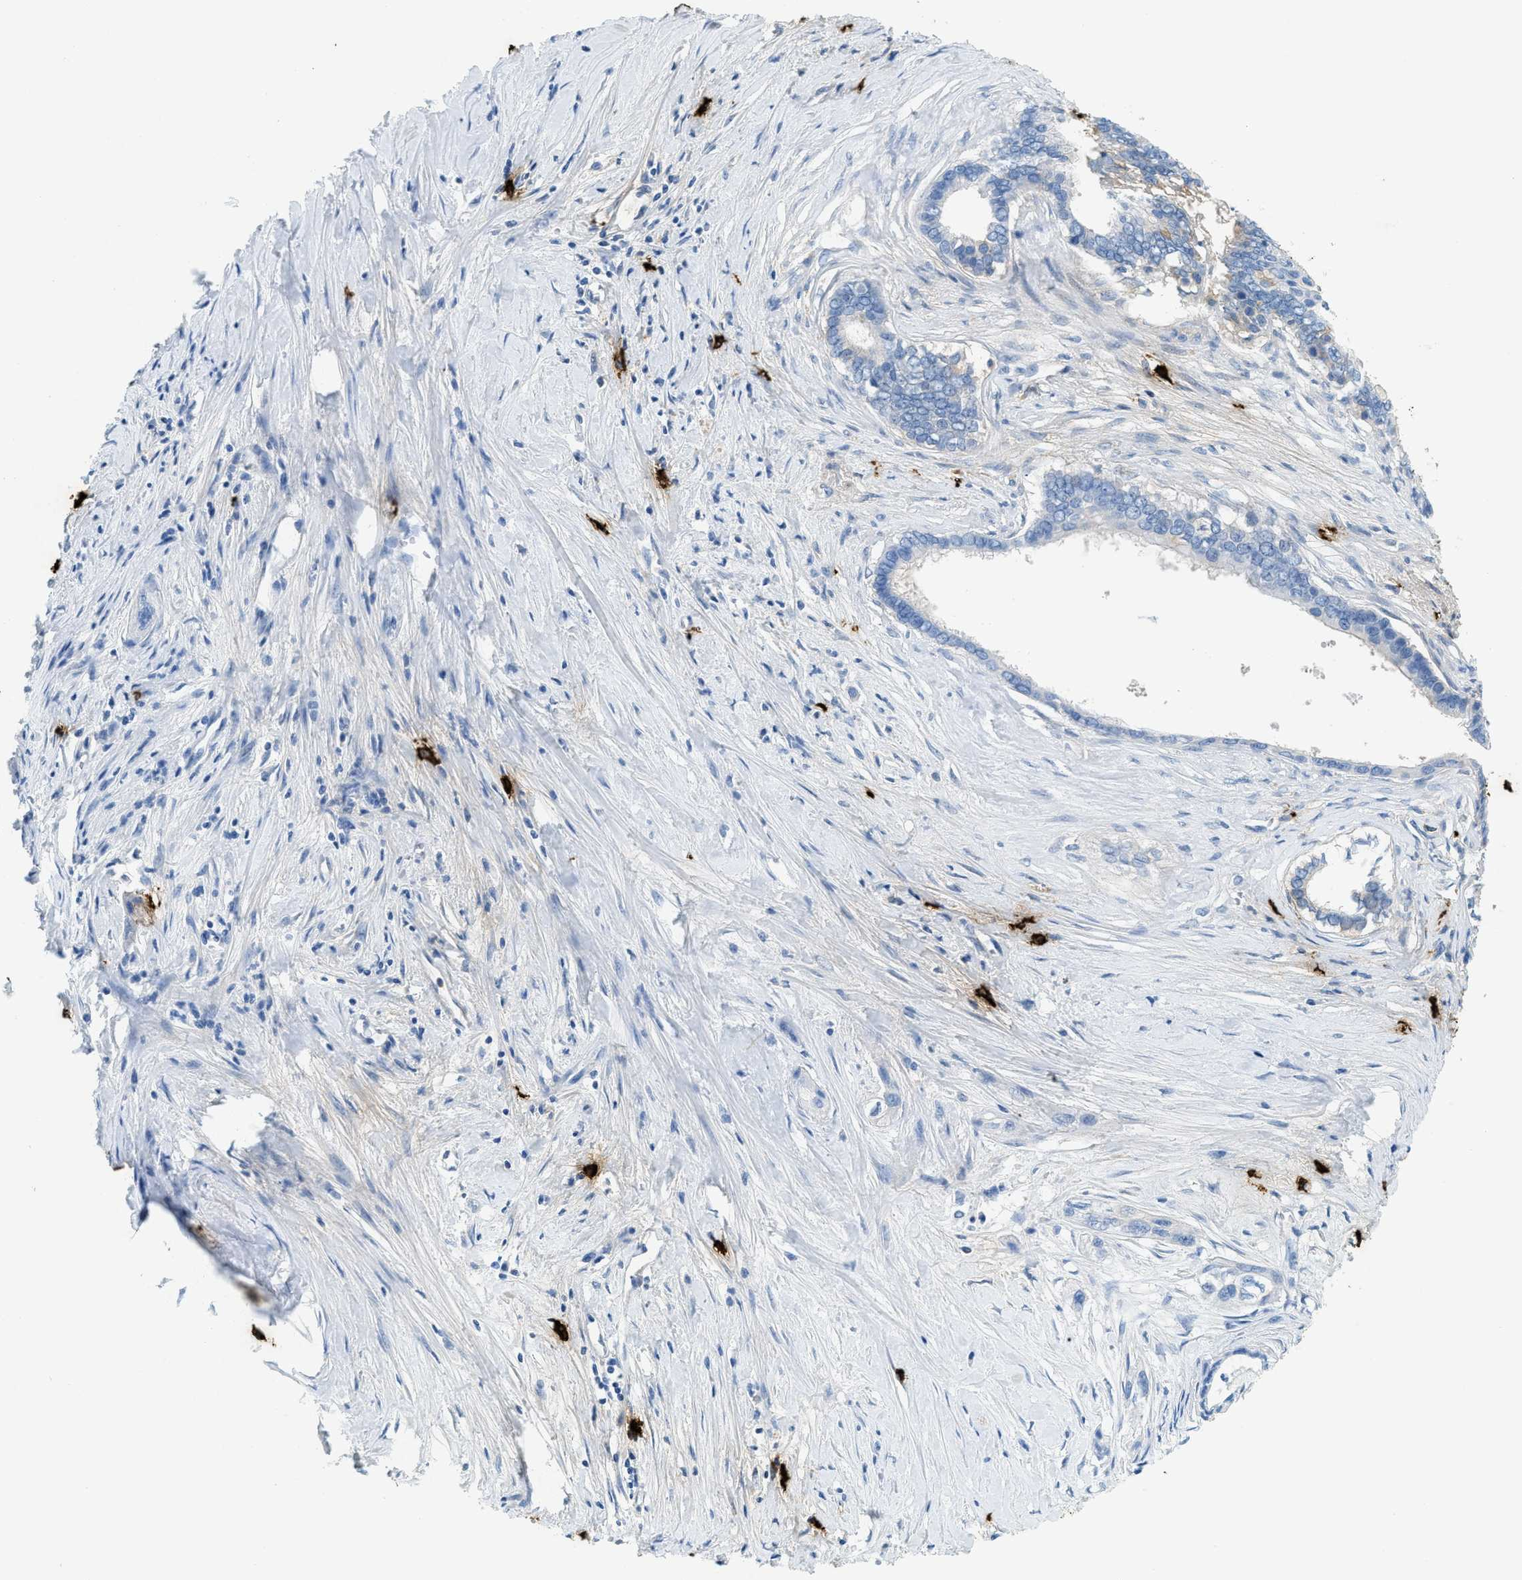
{"staining": {"intensity": "negative", "quantity": "none", "location": "none"}, "tissue": "pancreatic cancer", "cell_type": "Tumor cells", "image_type": "cancer", "snomed": [{"axis": "morphology", "description": "Adenocarcinoma, NOS"}, {"axis": "topography", "description": "Pancreas"}], "caption": "A high-resolution image shows immunohistochemistry (IHC) staining of pancreatic cancer, which shows no significant expression in tumor cells.", "gene": "TPSAB1", "patient": {"sex": "male", "age": 73}}